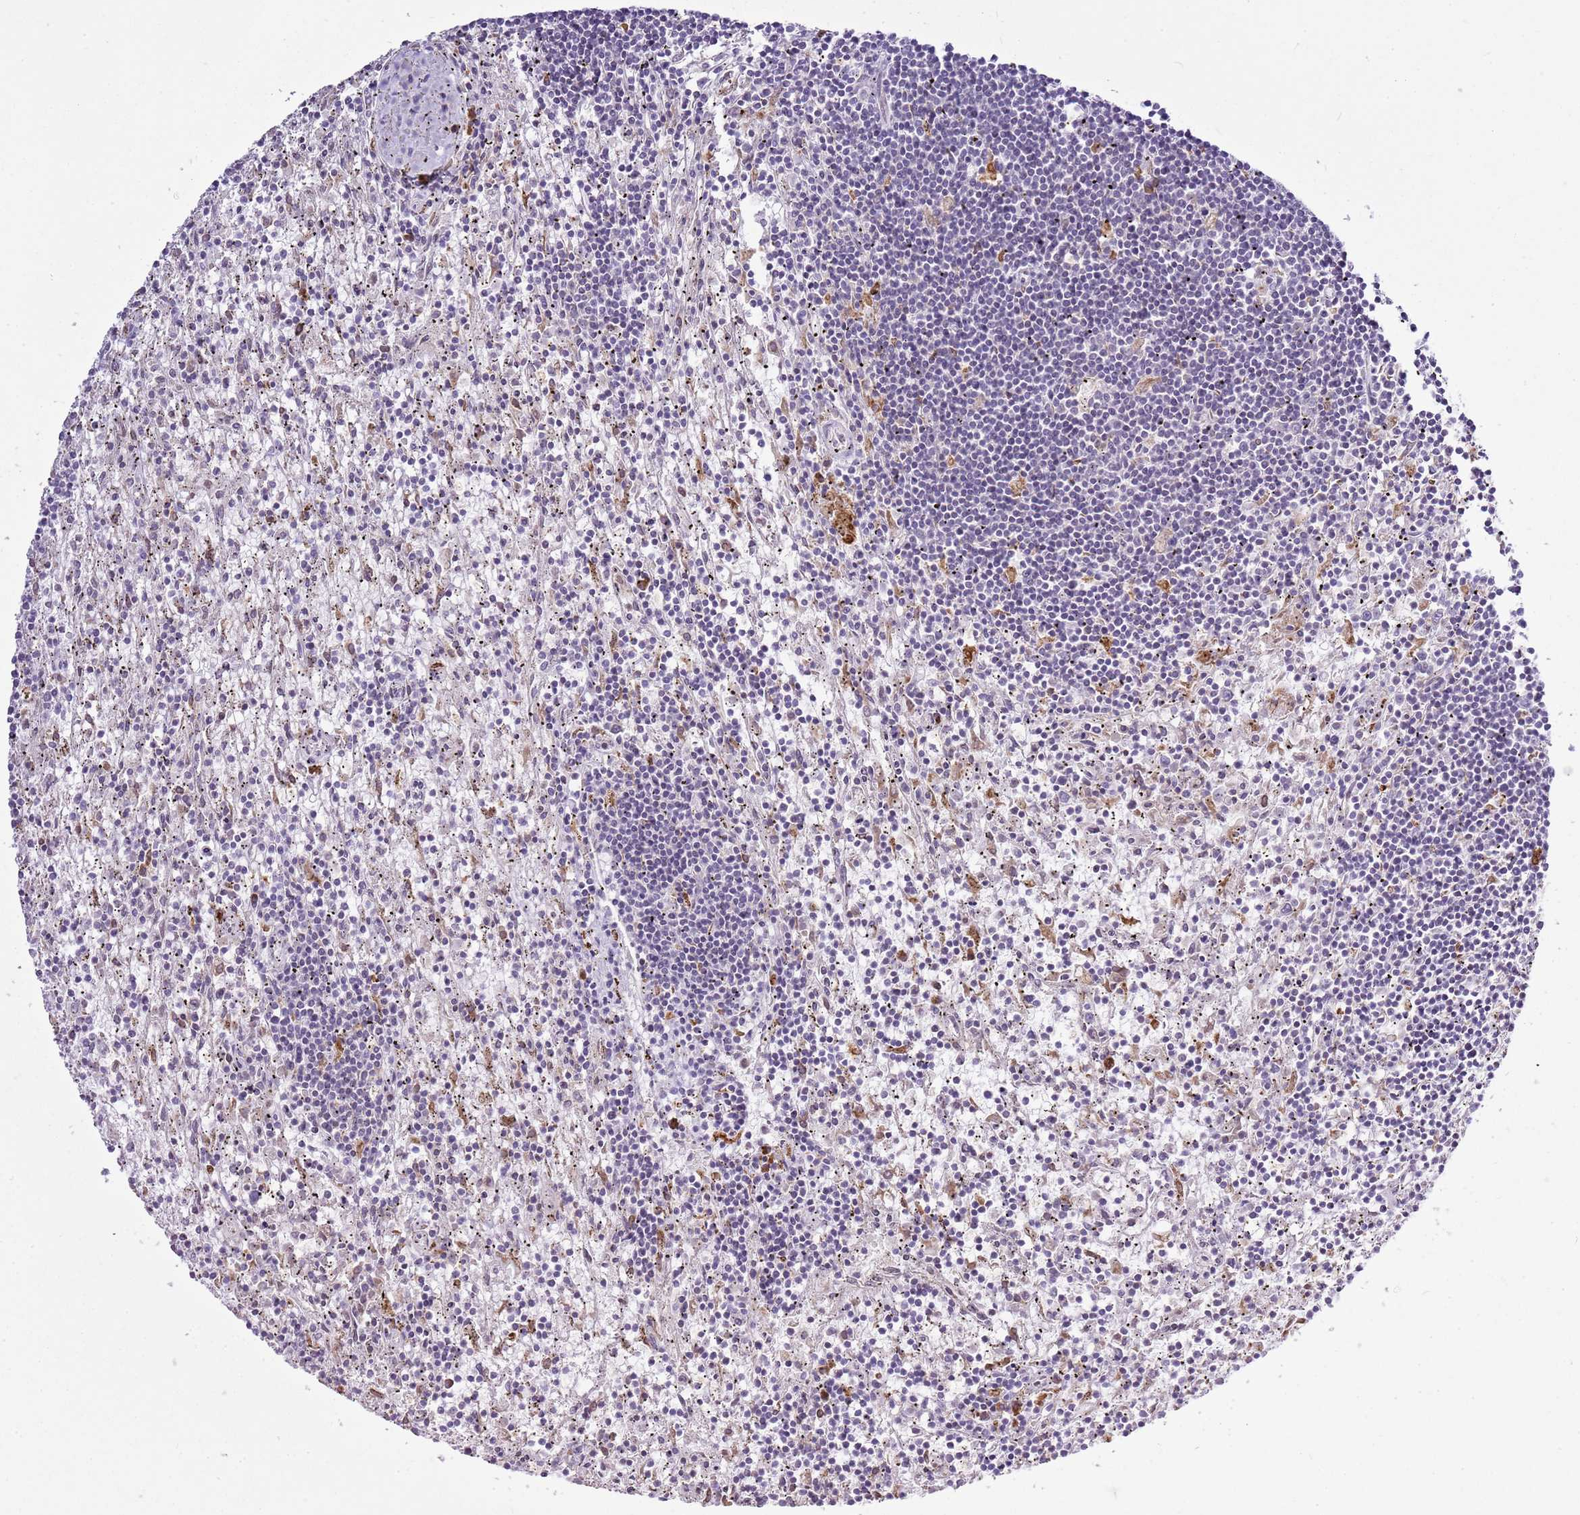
{"staining": {"intensity": "negative", "quantity": "none", "location": "none"}, "tissue": "lymphoma", "cell_type": "Tumor cells", "image_type": "cancer", "snomed": [{"axis": "morphology", "description": "Malignant lymphoma, non-Hodgkin's type, Low grade"}, {"axis": "topography", "description": "Spleen"}], "caption": "Immunohistochemistry (IHC) of human lymphoma reveals no expression in tumor cells. (Brightfield microscopy of DAB (3,3'-diaminobenzidine) immunohistochemistry at high magnification).", "gene": "TMED10", "patient": {"sex": "male", "age": 76}}